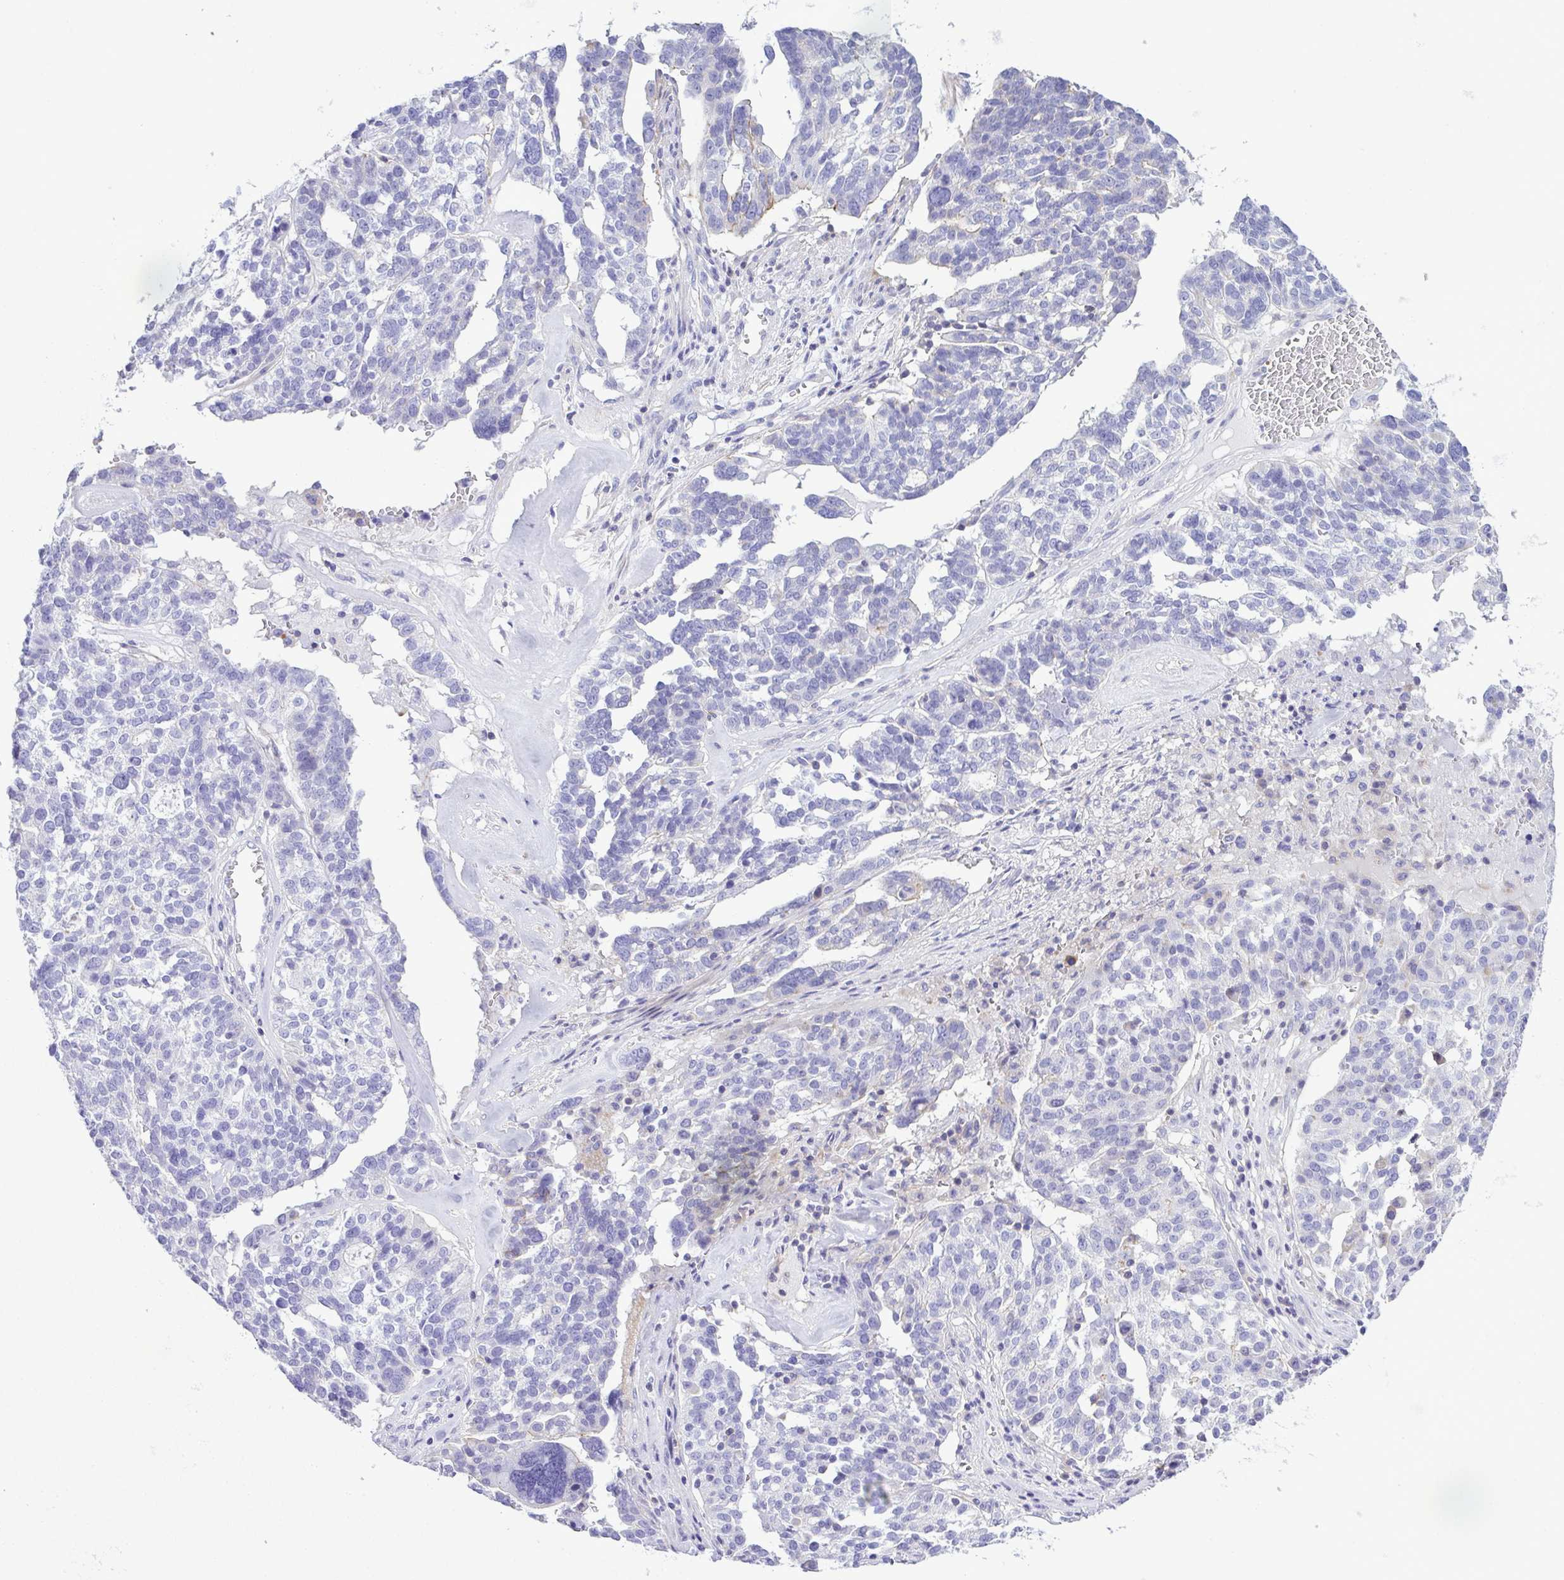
{"staining": {"intensity": "negative", "quantity": "none", "location": "none"}, "tissue": "ovarian cancer", "cell_type": "Tumor cells", "image_type": "cancer", "snomed": [{"axis": "morphology", "description": "Cystadenocarcinoma, serous, NOS"}, {"axis": "topography", "description": "Ovary"}], "caption": "DAB (3,3'-diaminobenzidine) immunohistochemical staining of human ovarian cancer reveals no significant positivity in tumor cells.", "gene": "GPR182", "patient": {"sex": "female", "age": 59}}